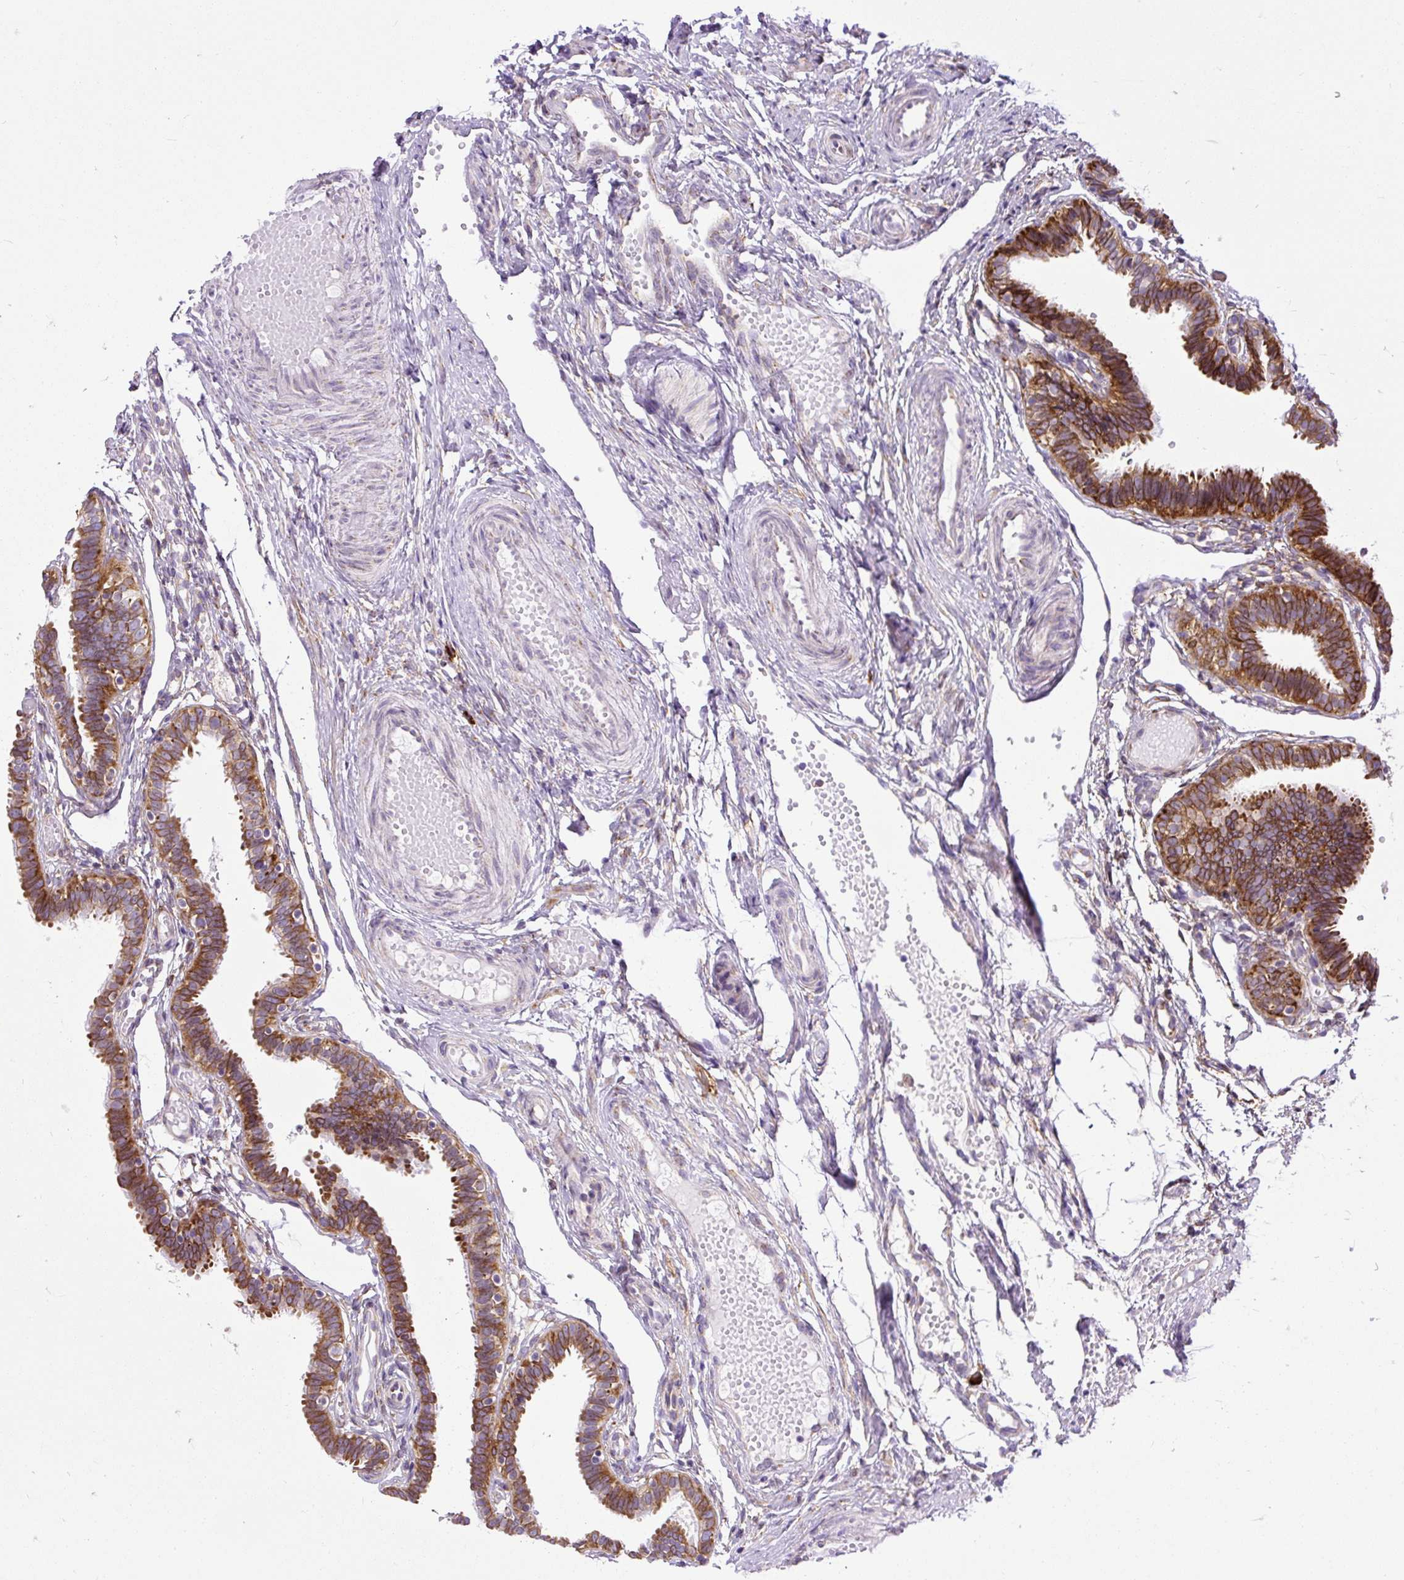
{"staining": {"intensity": "strong", "quantity": ">75%", "location": "cytoplasmic/membranous"}, "tissue": "fallopian tube", "cell_type": "Glandular cells", "image_type": "normal", "snomed": [{"axis": "morphology", "description": "Normal tissue, NOS"}, {"axis": "topography", "description": "Fallopian tube"}], "caption": "Glandular cells reveal high levels of strong cytoplasmic/membranous positivity in about >75% of cells in benign fallopian tube.", "gene": "DDOST", "patient": {"sex": "female", "age": 37}}